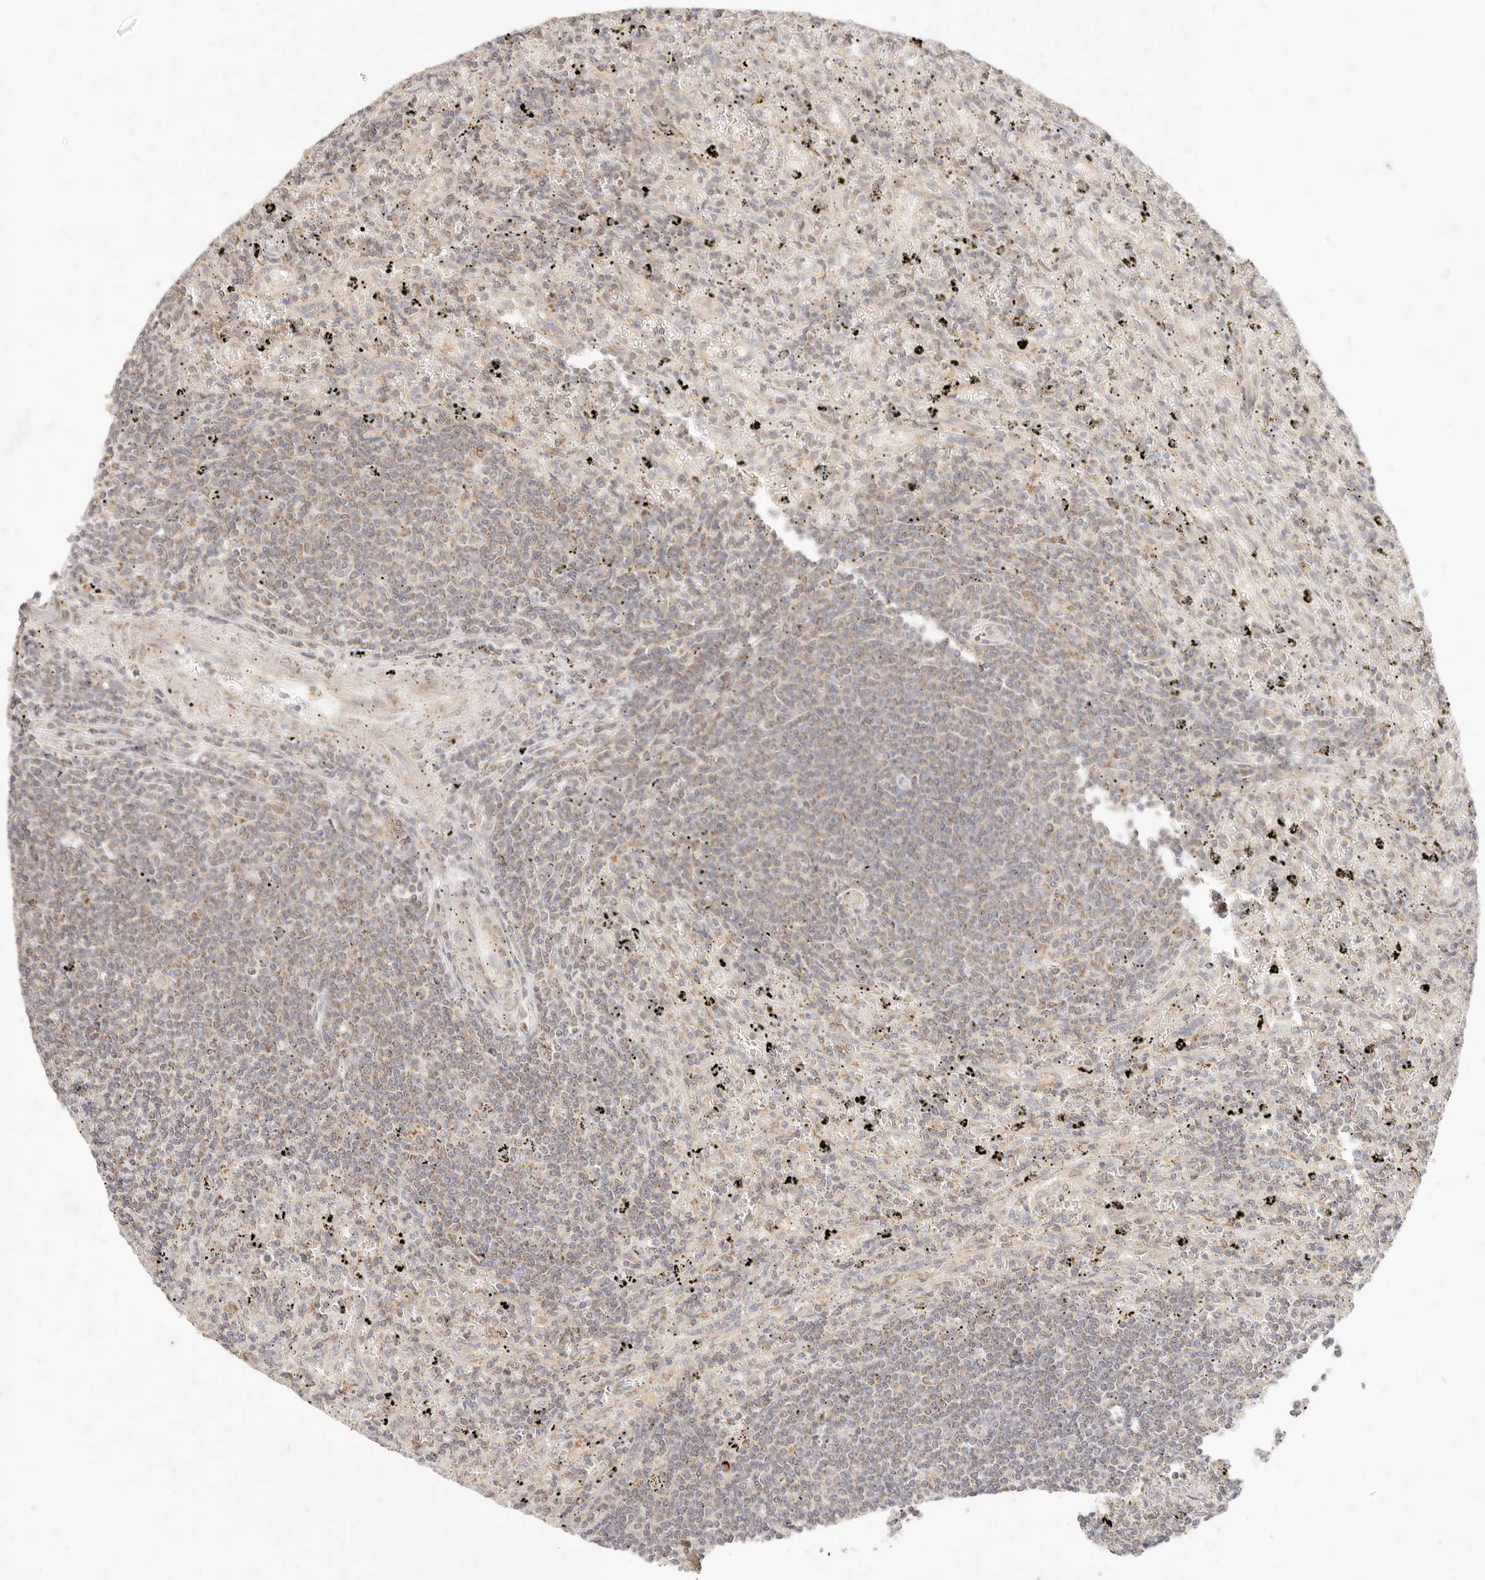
{"staining": {"intensity": "moderate", "quantity": "<25%", "location": "cytoplasmic/membranous"}, "tissue": "lymphoma", "cell_type": "Tumor cells", "image_type": "cancer", "snomed": [{"axis": "morphology", "description": "Malignant lymphoma, non-Hodgkin's type, Low grade"}, {"axis": "topography", "description": "Spleen"}], "caption": "Malignant lymphoma, non-Hodgkin's type (low-grade) stained with DAB (3,3'-diaminobenzidine) immunohistochemistry shows low levels of moderate cytoplasmic/membranous staining in approximately <25% of tumor cells. The protein is shown in brown color, while the nuclei are stained blue.", "gene": "RUBCNL", "patient": {"sex": "male", "age": 76}}